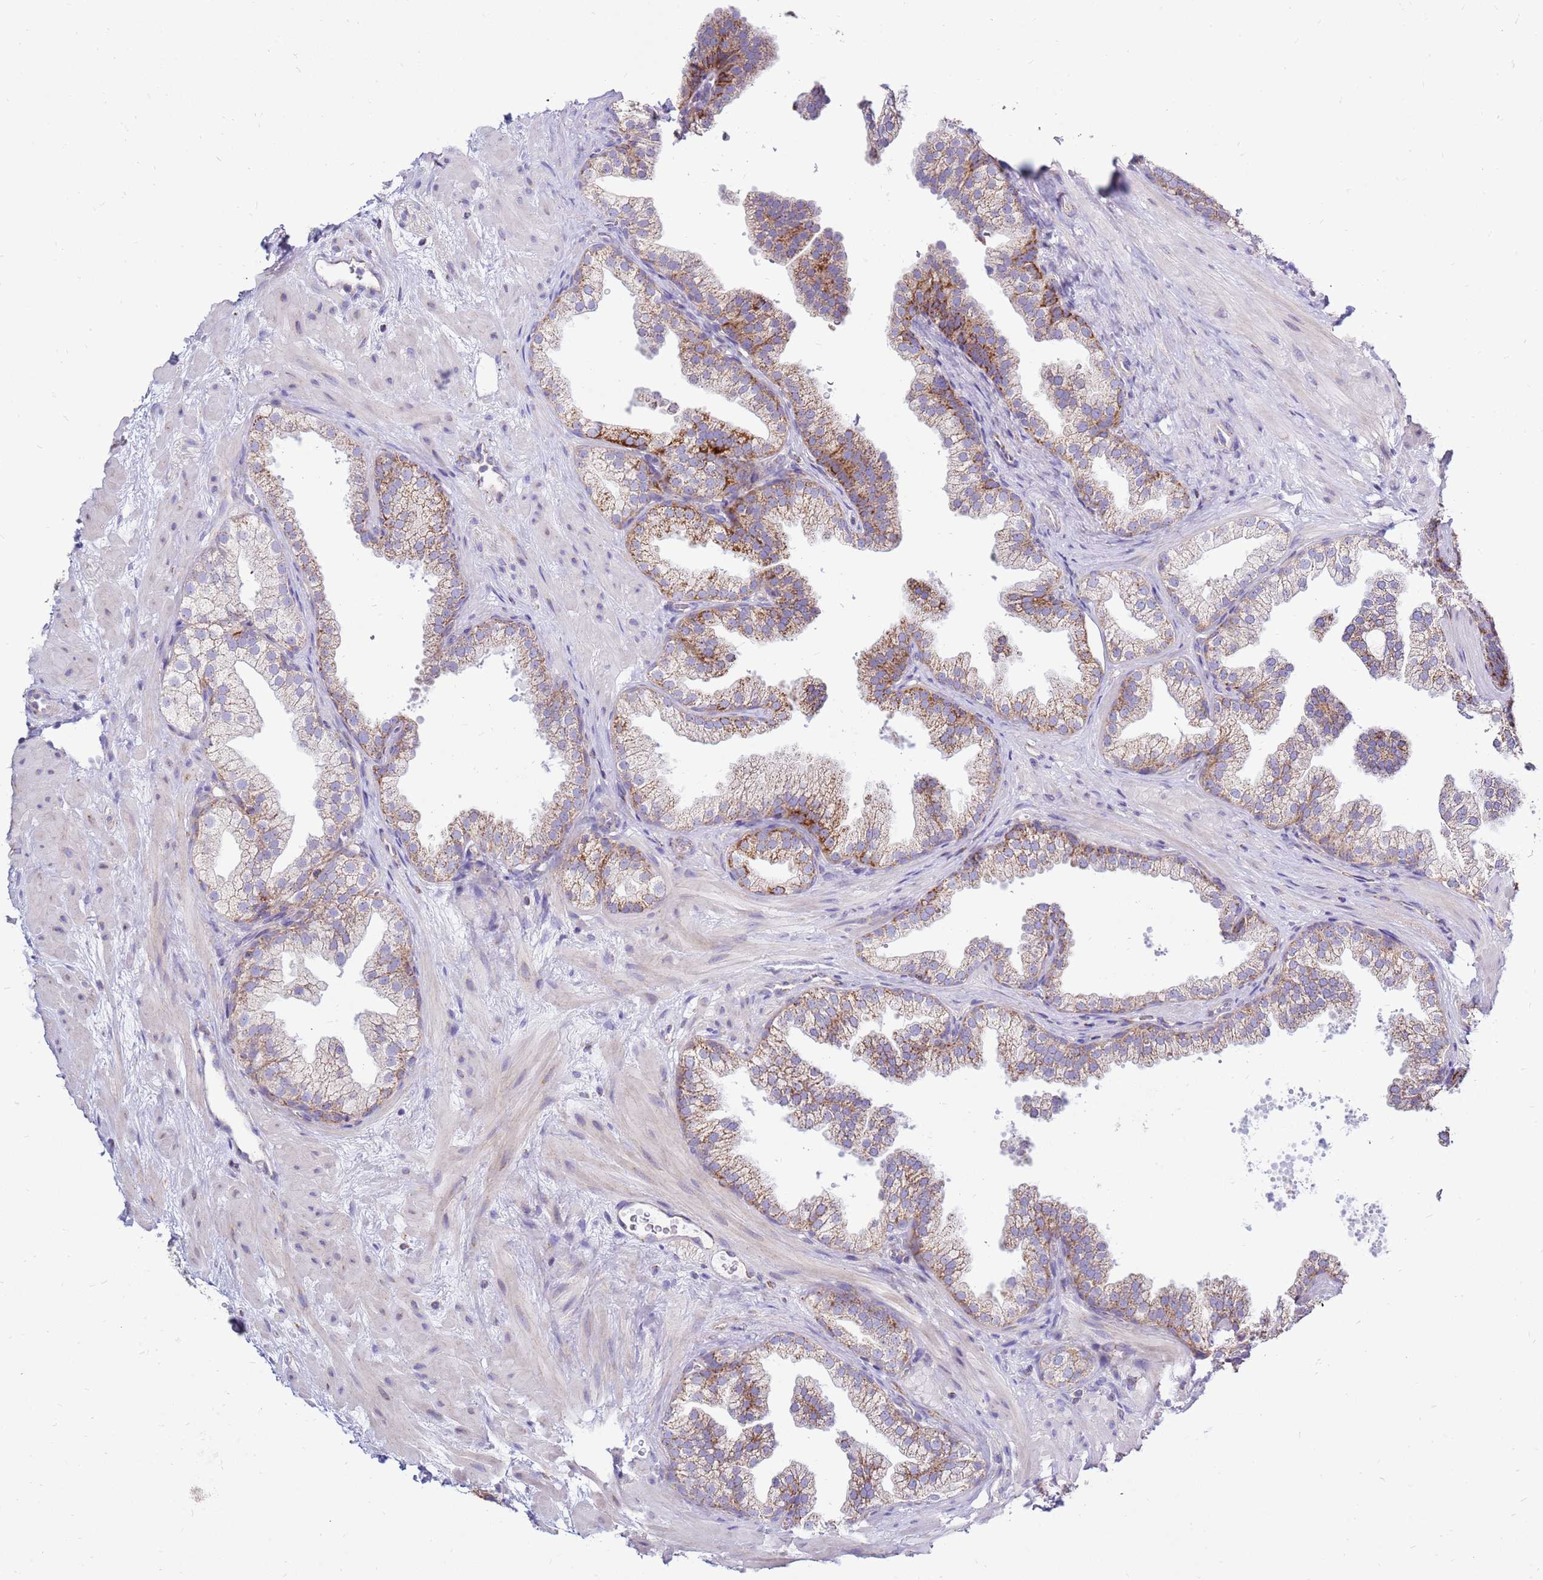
{"staining": {"intensity": "moderate", "quantity": "25%-75%", "location": "cytoplasmic/membranous"}, "tissue": "prostate", "cell_type": "Glandular cells", "image_type": "normal", "snomed": [{"axis": "morphology", "description": "Normal tissue, NOS"}, {"axis": "topography", "description": "Prostate"}], "caption": "Moderate cytoplasmic/membranous protein positivity is seen in approximately 25%-75% of glandular cells in prostate. The staining is performed using DAB (3,3'-diaminobenzidine) brown chromogen to label protein expression. The nuclei are counter-stained blue using hematoxylin.", "gene": "IGF1R", "patient": {"sex": "male", "age": 37}}